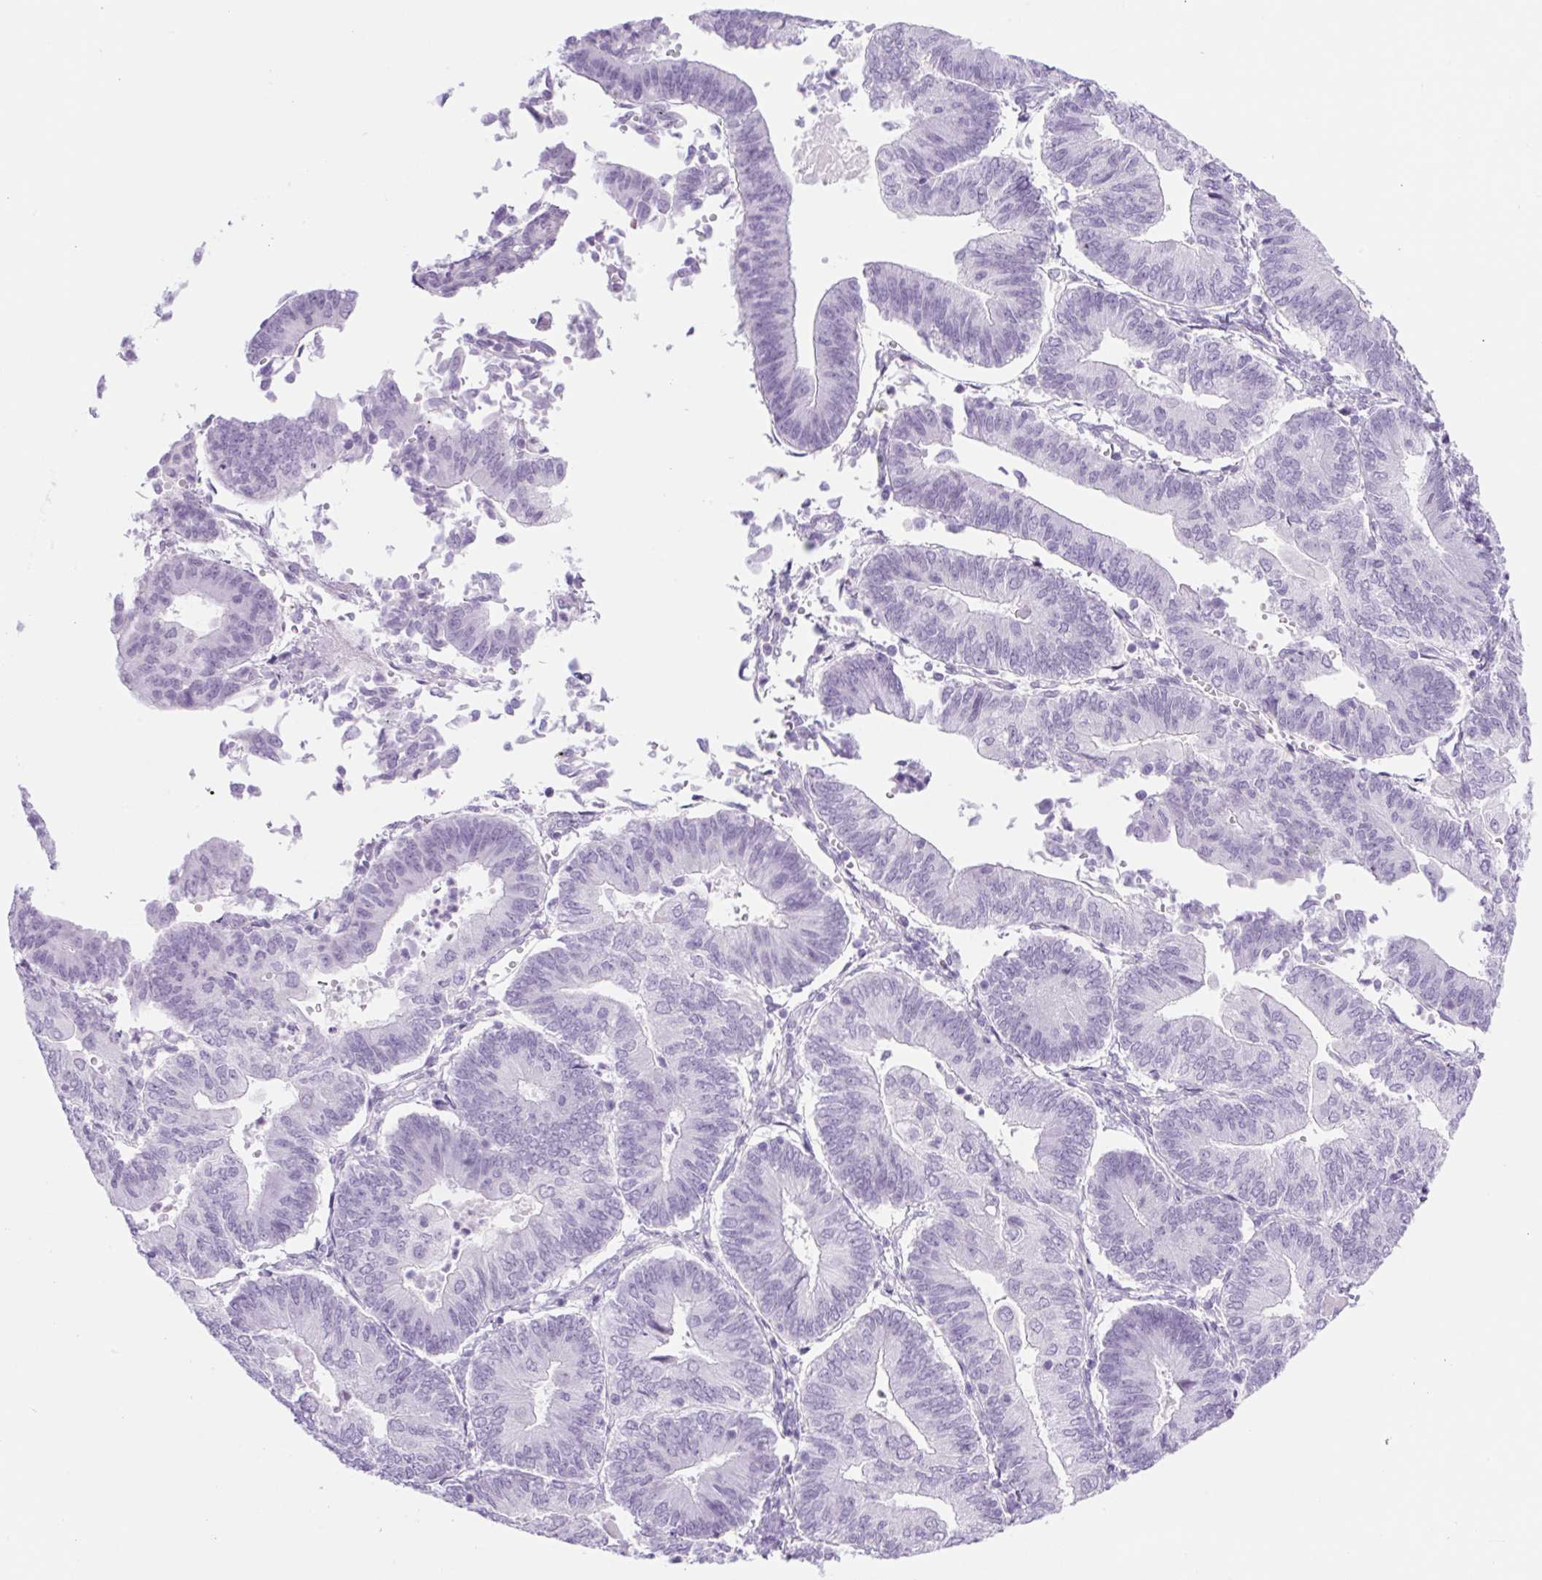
{"staining": {"intensity": "negative", "quantity": "none", "location": "none"}, "tissue": "endometrial cancer", "cell_type": "Tumor cells", "image_type": "cancer", "snomed": [{"axis": "morphology", "description": "Adenocarcinoma, NOS"}, {"axis": "topography", "description": "Endometrium"}], "caption": "The immunohistochemistry (IHC) histopathology image has no significant expression in tumor cells of endometrial adenocarcinoma tissue.", "gene": "SPACA5B", "patient": {"sex": "female", "age": 65}}